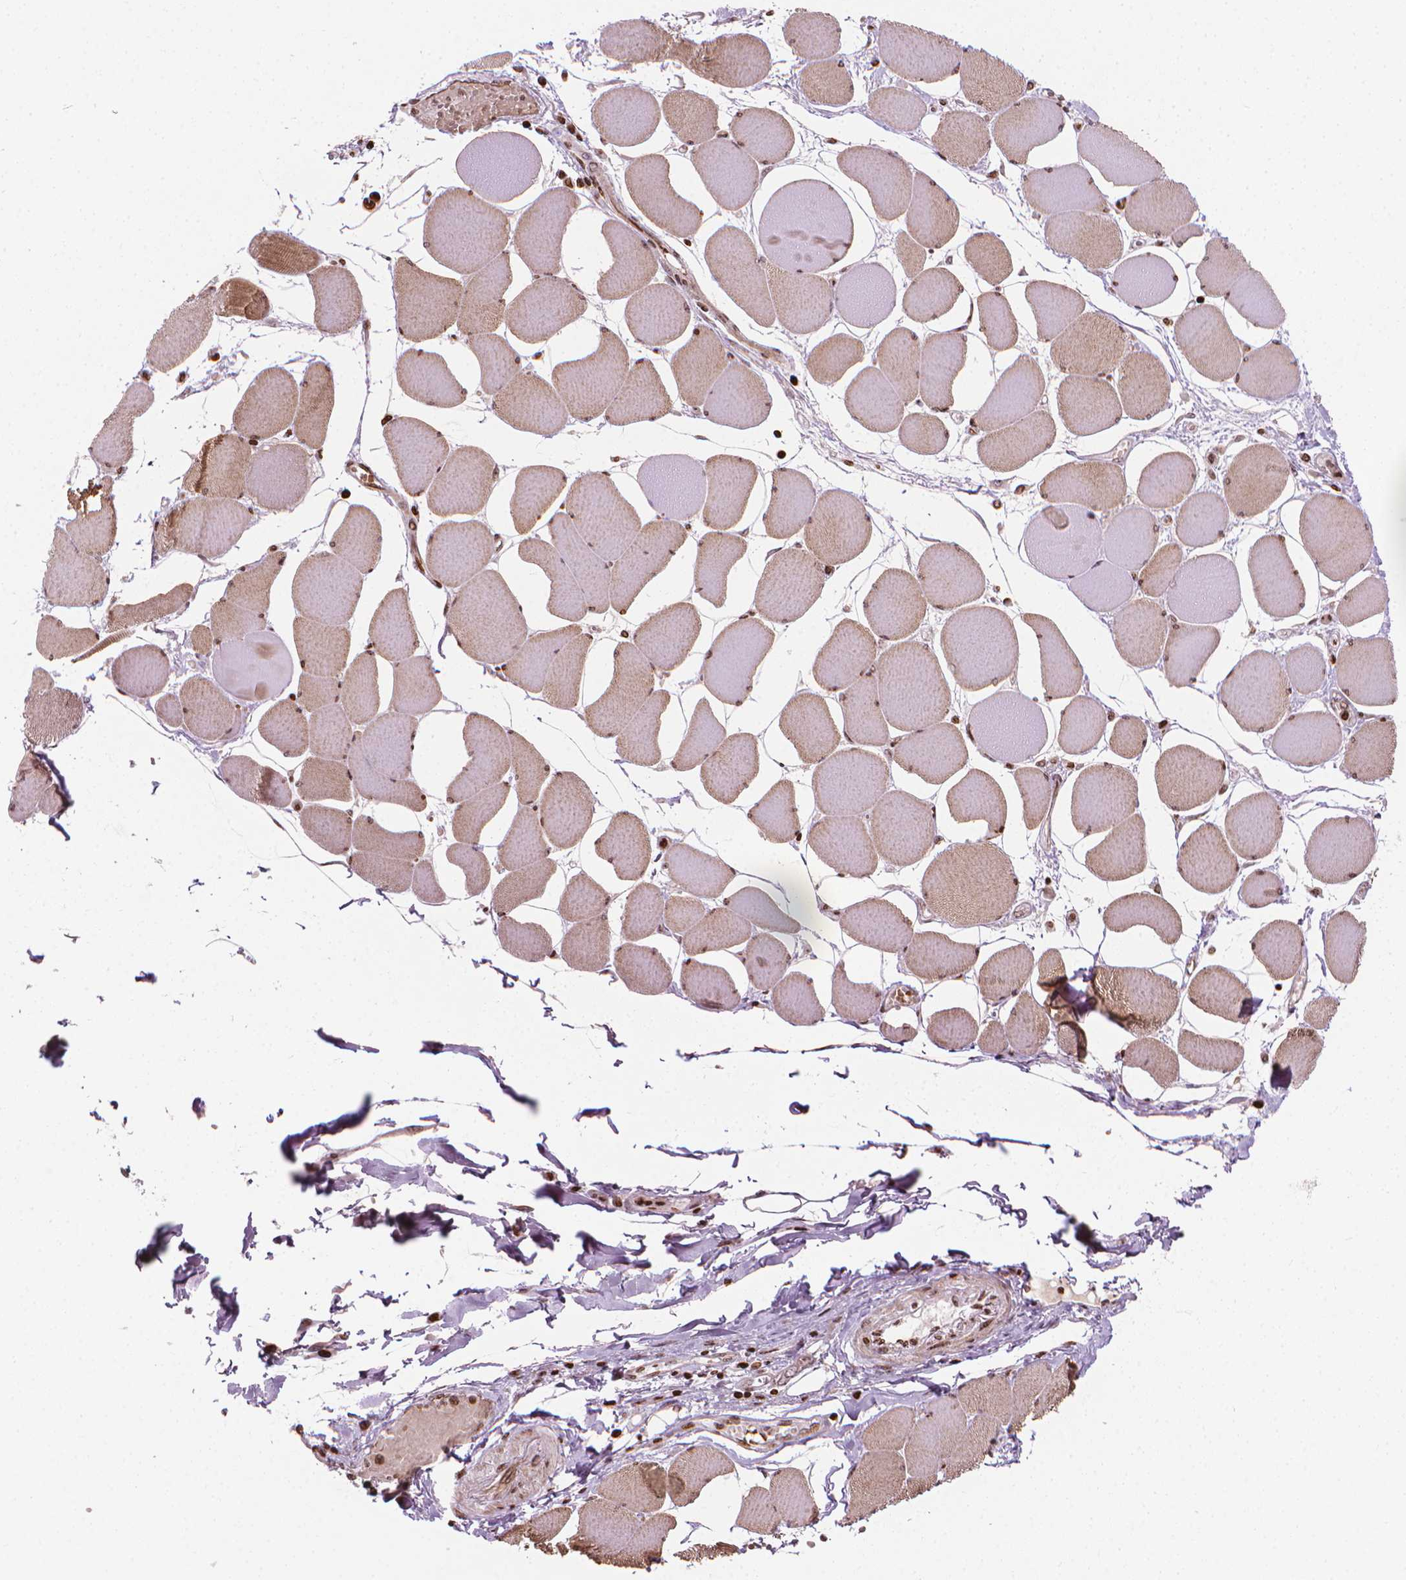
{"staining": {"intensity": "moderate", "quantity": "25%-75%", "location": "cytoplasmic/membranous,nuclear"}, "tissue": "skeletal muscle", "cell_type": "Myocytes", "image_type": "normal", "snomed": [{"axis": "morphology", "description": "Normal tissue, NOS"}, {"axis": "topography", "description": "Skeletal muscle"}], "caption": "Brown immunohistochemical staining in benign human skeletal muscle reveals moderate cytoplasmic/membranous,nuclear positivity in approximately 25%-75% of myocytes.", "gene": "PIP4K2A", "patient": {"sex": "female", "age": 75}}